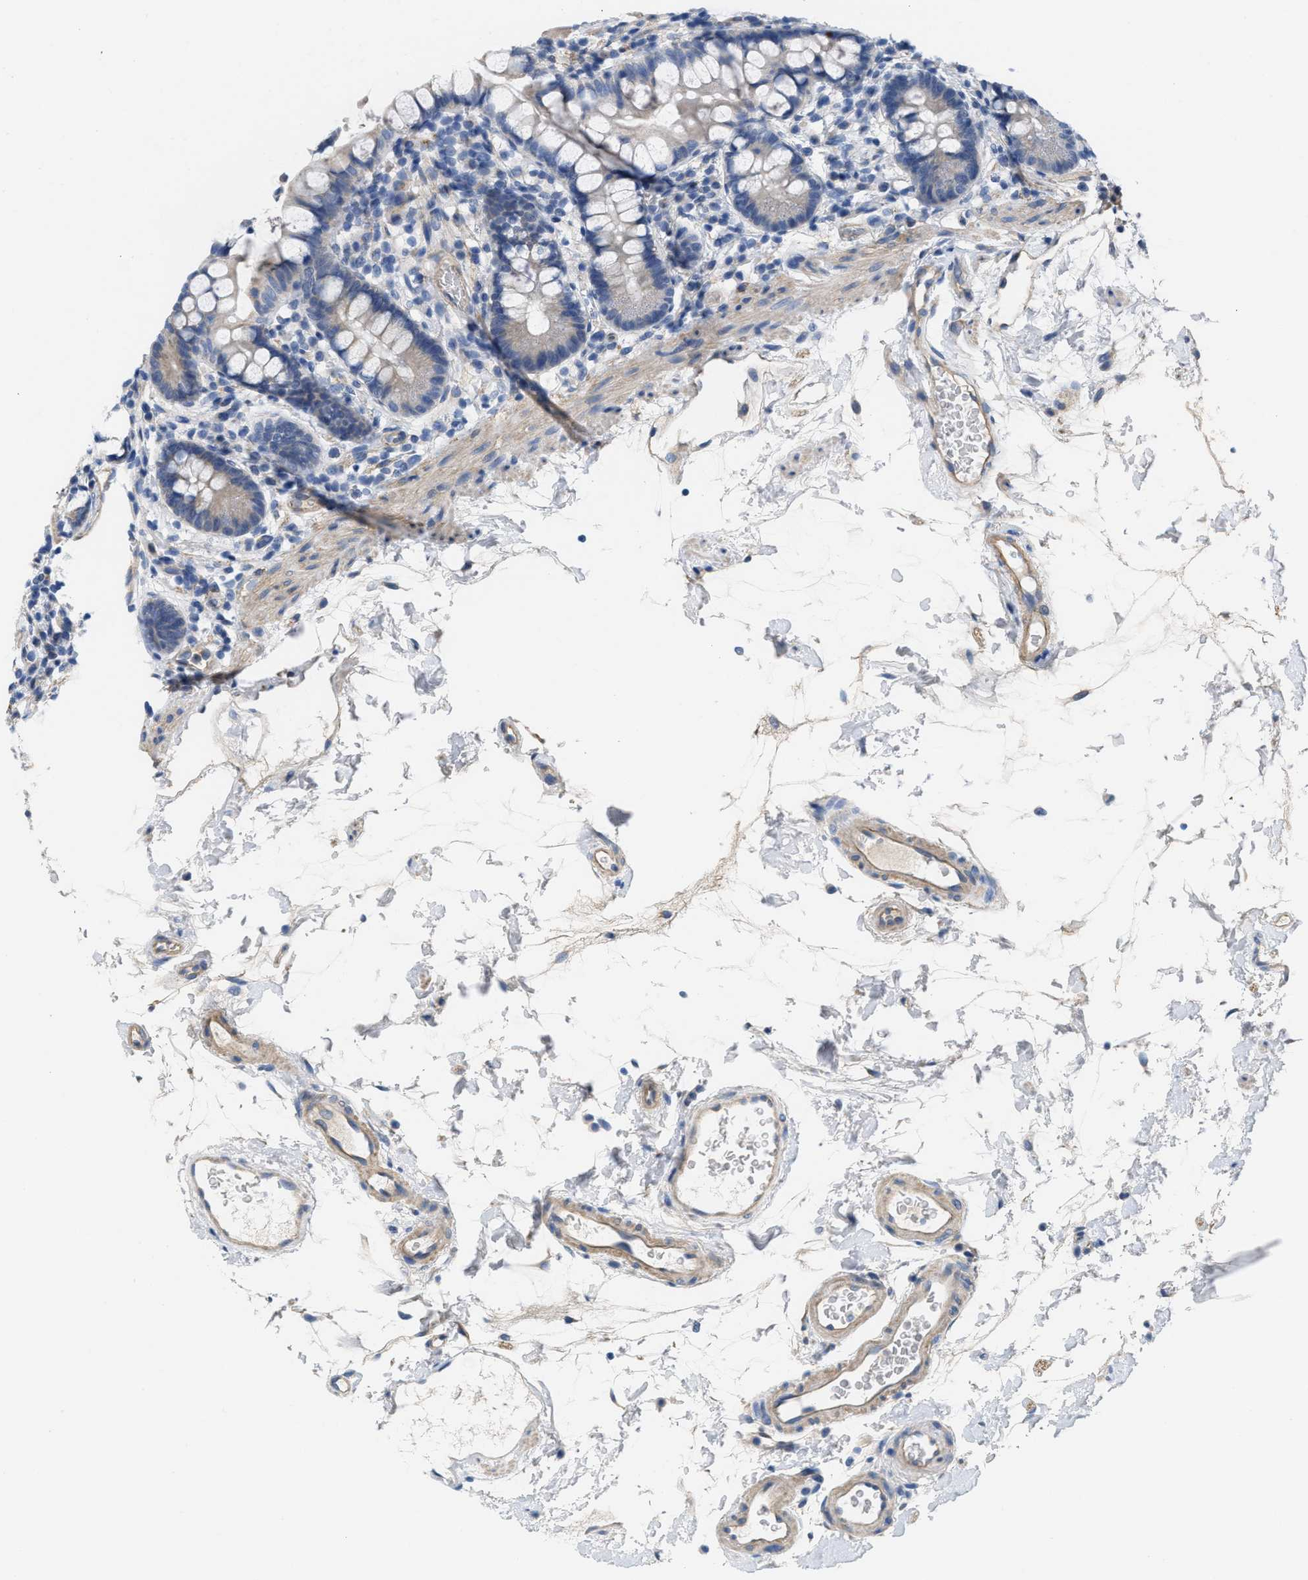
{"staining": {"intensity": "negative", "quantity": "none", "location": "none"}, "tissue": "small intestine", "cell_type": "Glandular cells", "image_type": "normal", "snomed": [{"axis": "morphology", "description": "Normal tissue, NOS"}, {"axis": "topography", "description": "Small intestine"}], "caption": "High magnification brightfield microscopy of benign small intestine stained with DAB (brown) and counterstained with hematoxylin (blue): glandular cells show no significant staining. (Stains: DAB immunohistochemistry with hematoxylin counter stain, Microscopy: brightfield microscopy at high magnification).", "gene": "CPA2", "patient": {"sex": "female", "age": 84}}